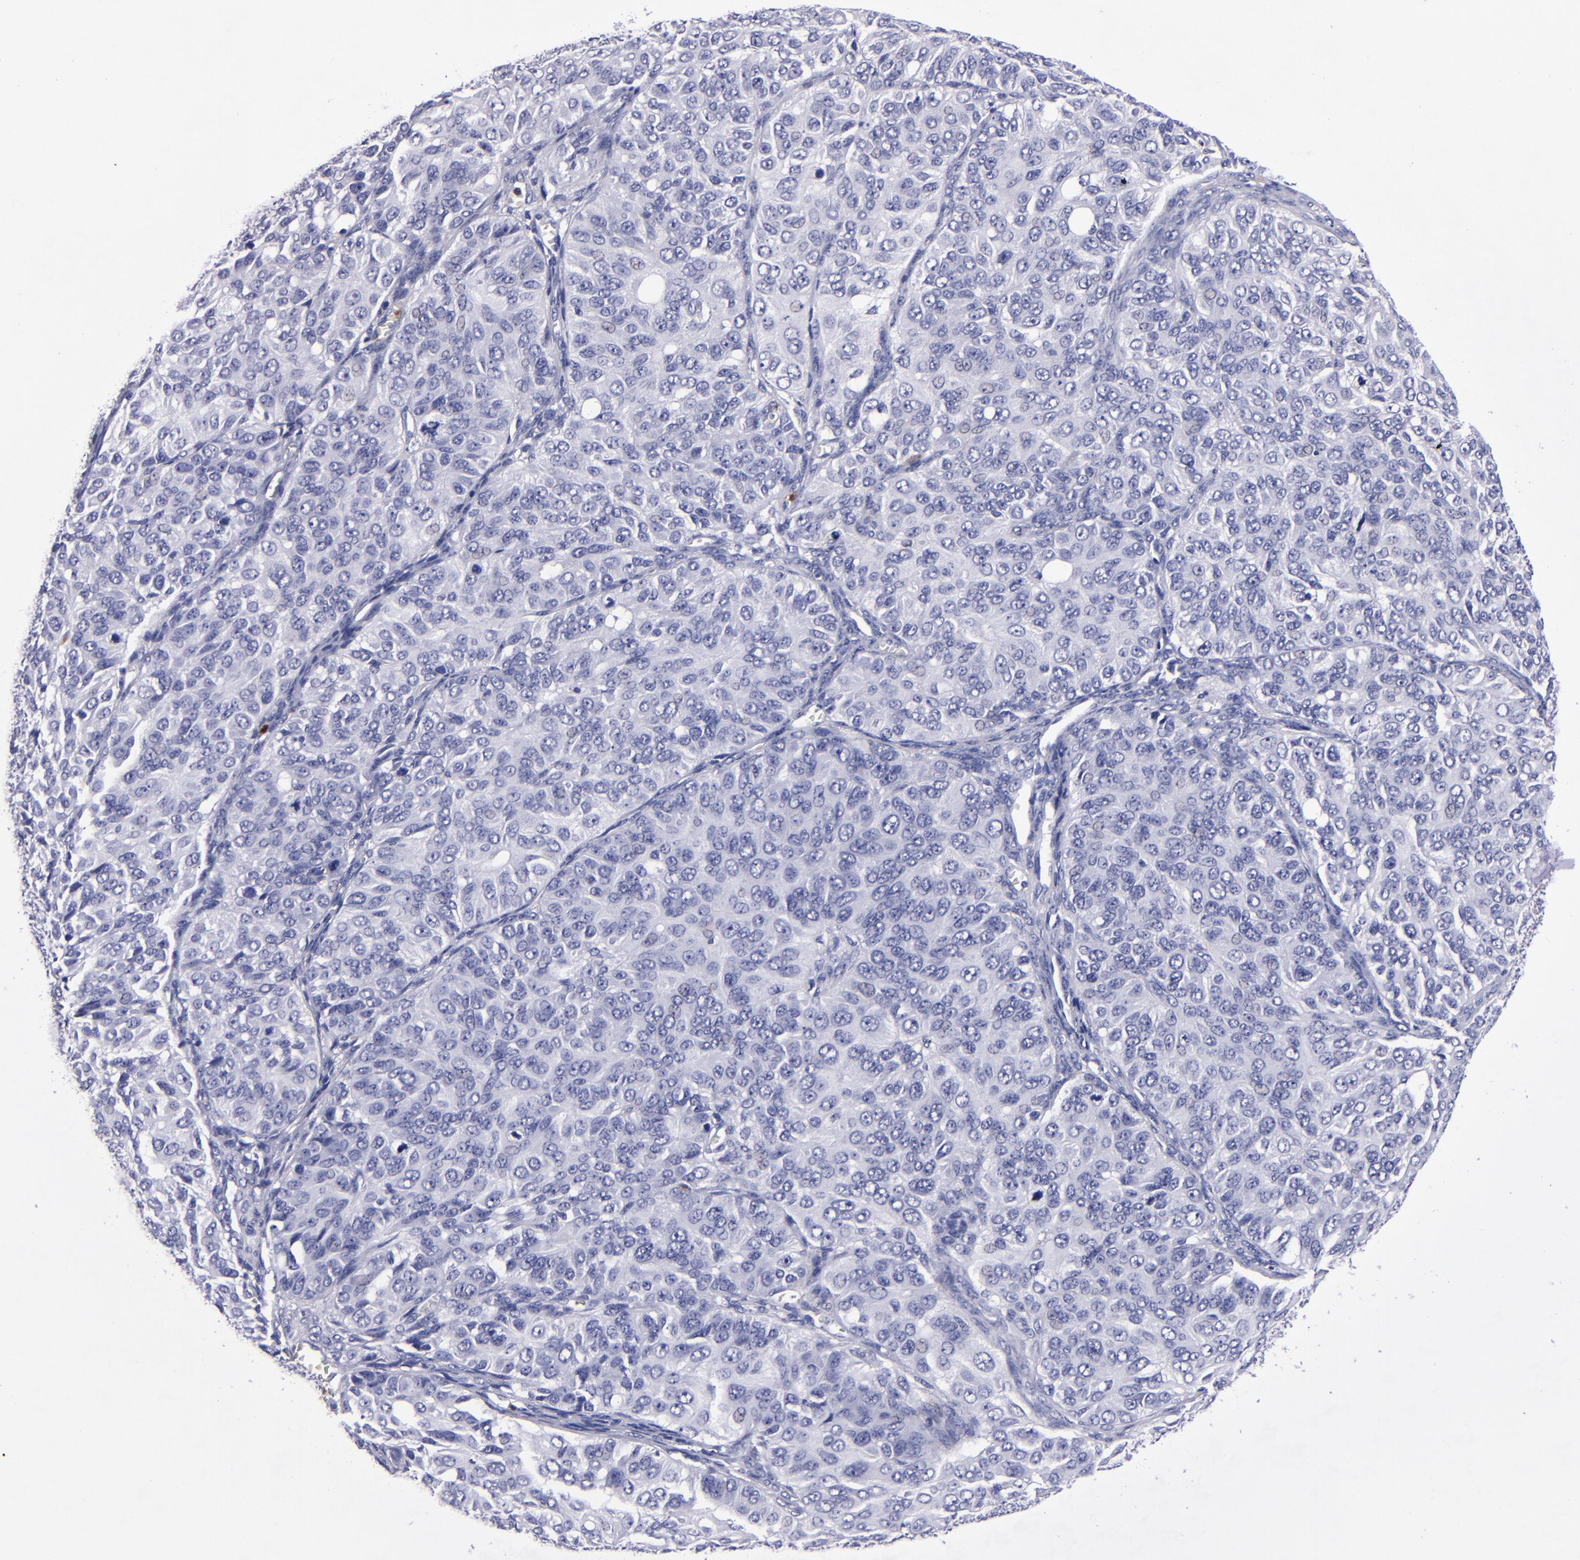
{"staining": {"intensity": "negative", "quantity": "none", "location": "none"}, "tissue": "ovarian cancer", "cell_type": "Tumor cells", "image_type": "cancer", "snomed": [{"axis": "morphology", "description": "Carcinoma, endometroid"}, {"axis": "topography", "description": "Ovary"}], "caption": "A high-resolution image shows immunohistochemistry (IHC) staining of ovarian endometroid carcinoma, which displays no significant staining in tumor cells.", "gene": "S100A8", "patient": {"sex": "female", "age": 51}}